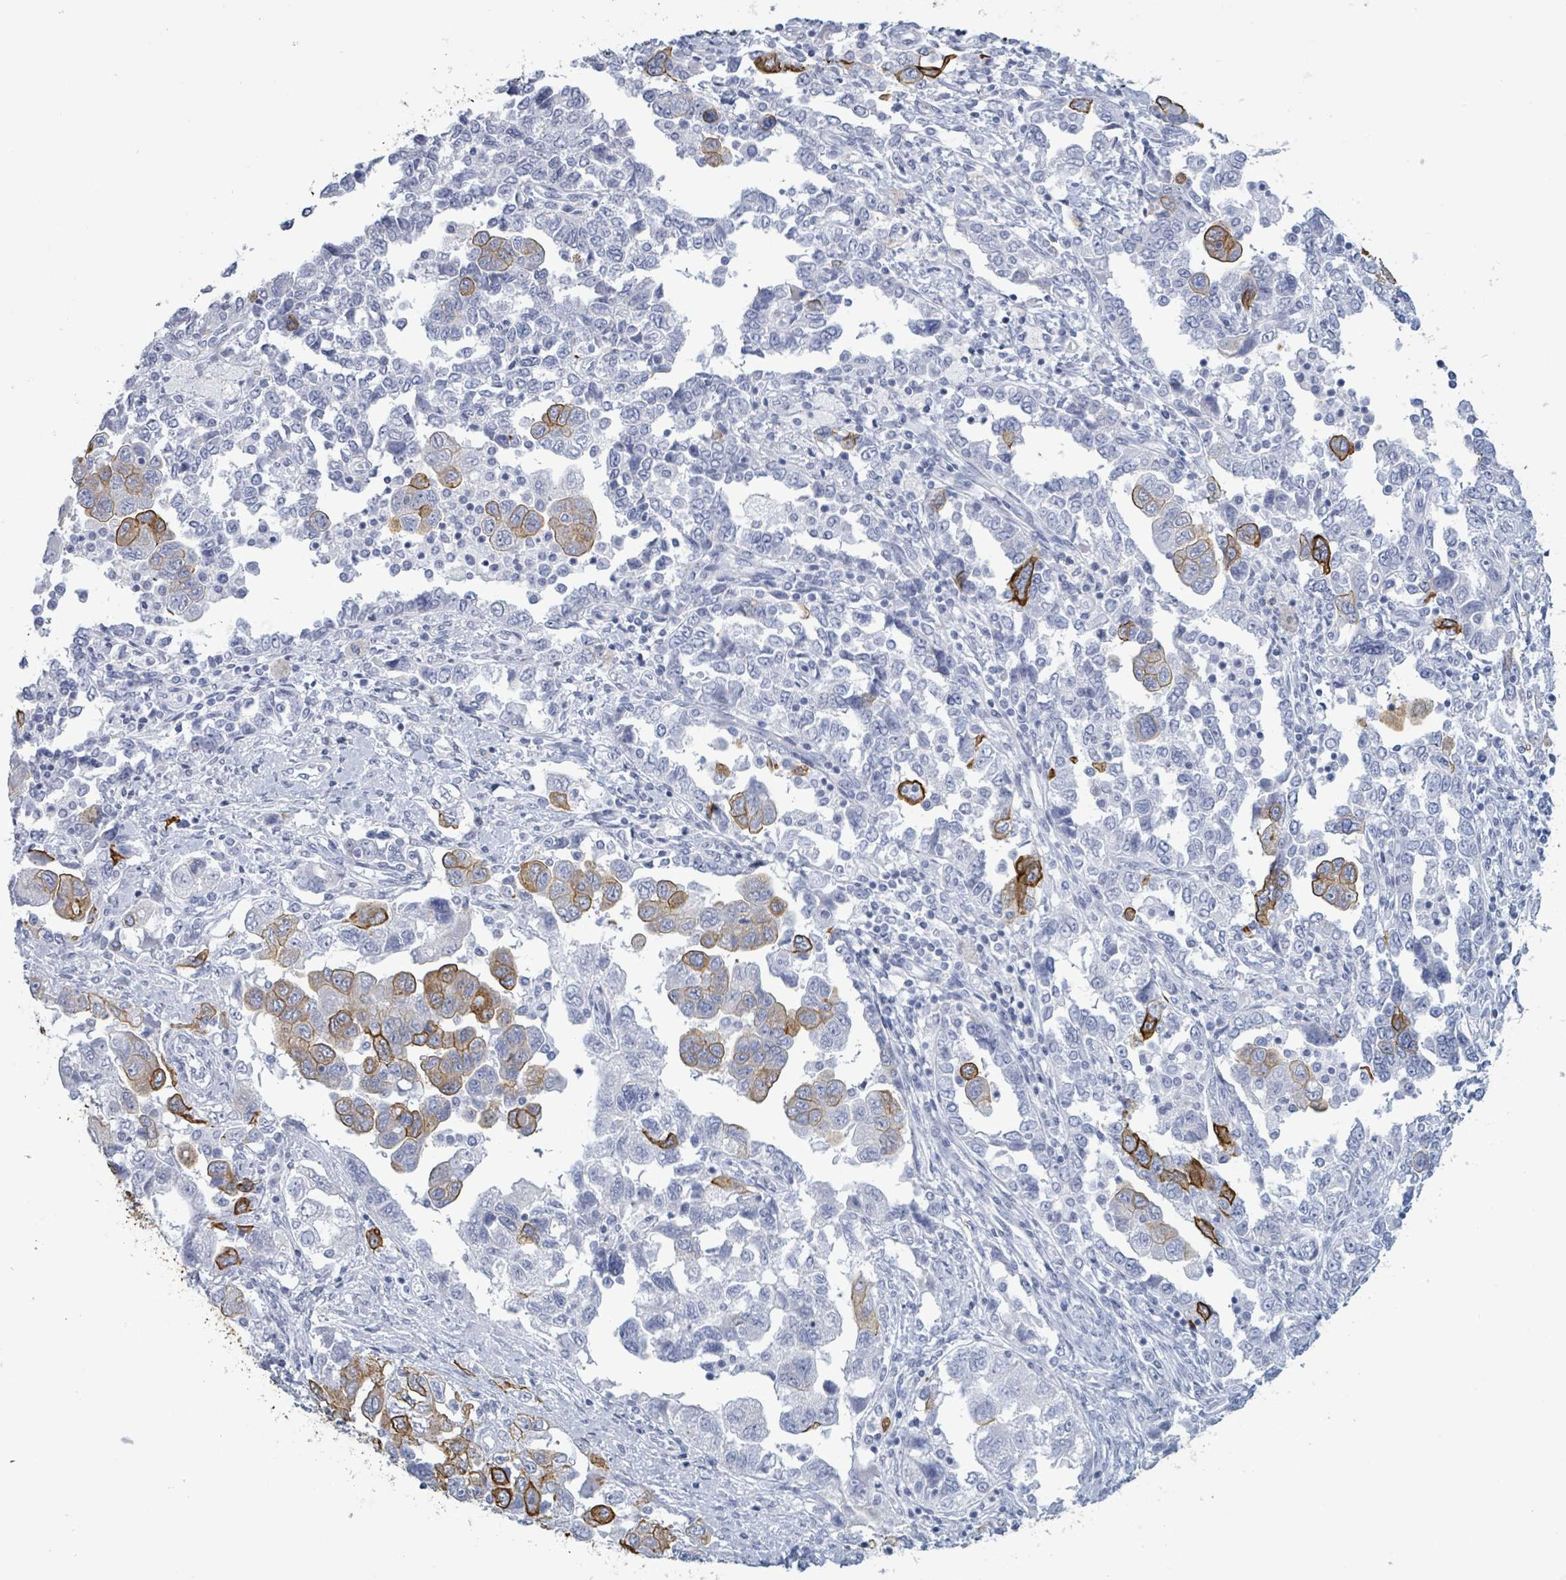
{"staining": {"intensity": "strong", "quantity": "<25%", "location": "cytoplasmic/membranous"}, "tissue": "ovarian cancer", "cell_type": "Tumor cells", "image_type": "cancer", "snomed": [{"axis": "morphology", "description": "Carcinoma, NOS"}, {"axis": "morphology", "description": "Cystadenocarcinoma, serous, NOS"}, {"axis": "topography", "description": "Ovary"}], "caption": "A brown stain labels strong cytoplasmic/membranous positivity of a protein in human ovarian cancer tumor cells. The protein is stained brown, and the nuclei are stained in blue (DAB IHC with brightfield microscopy, high magnification).", "gene": "KRT8", "patient": {"sex": "female", "age": 69}}